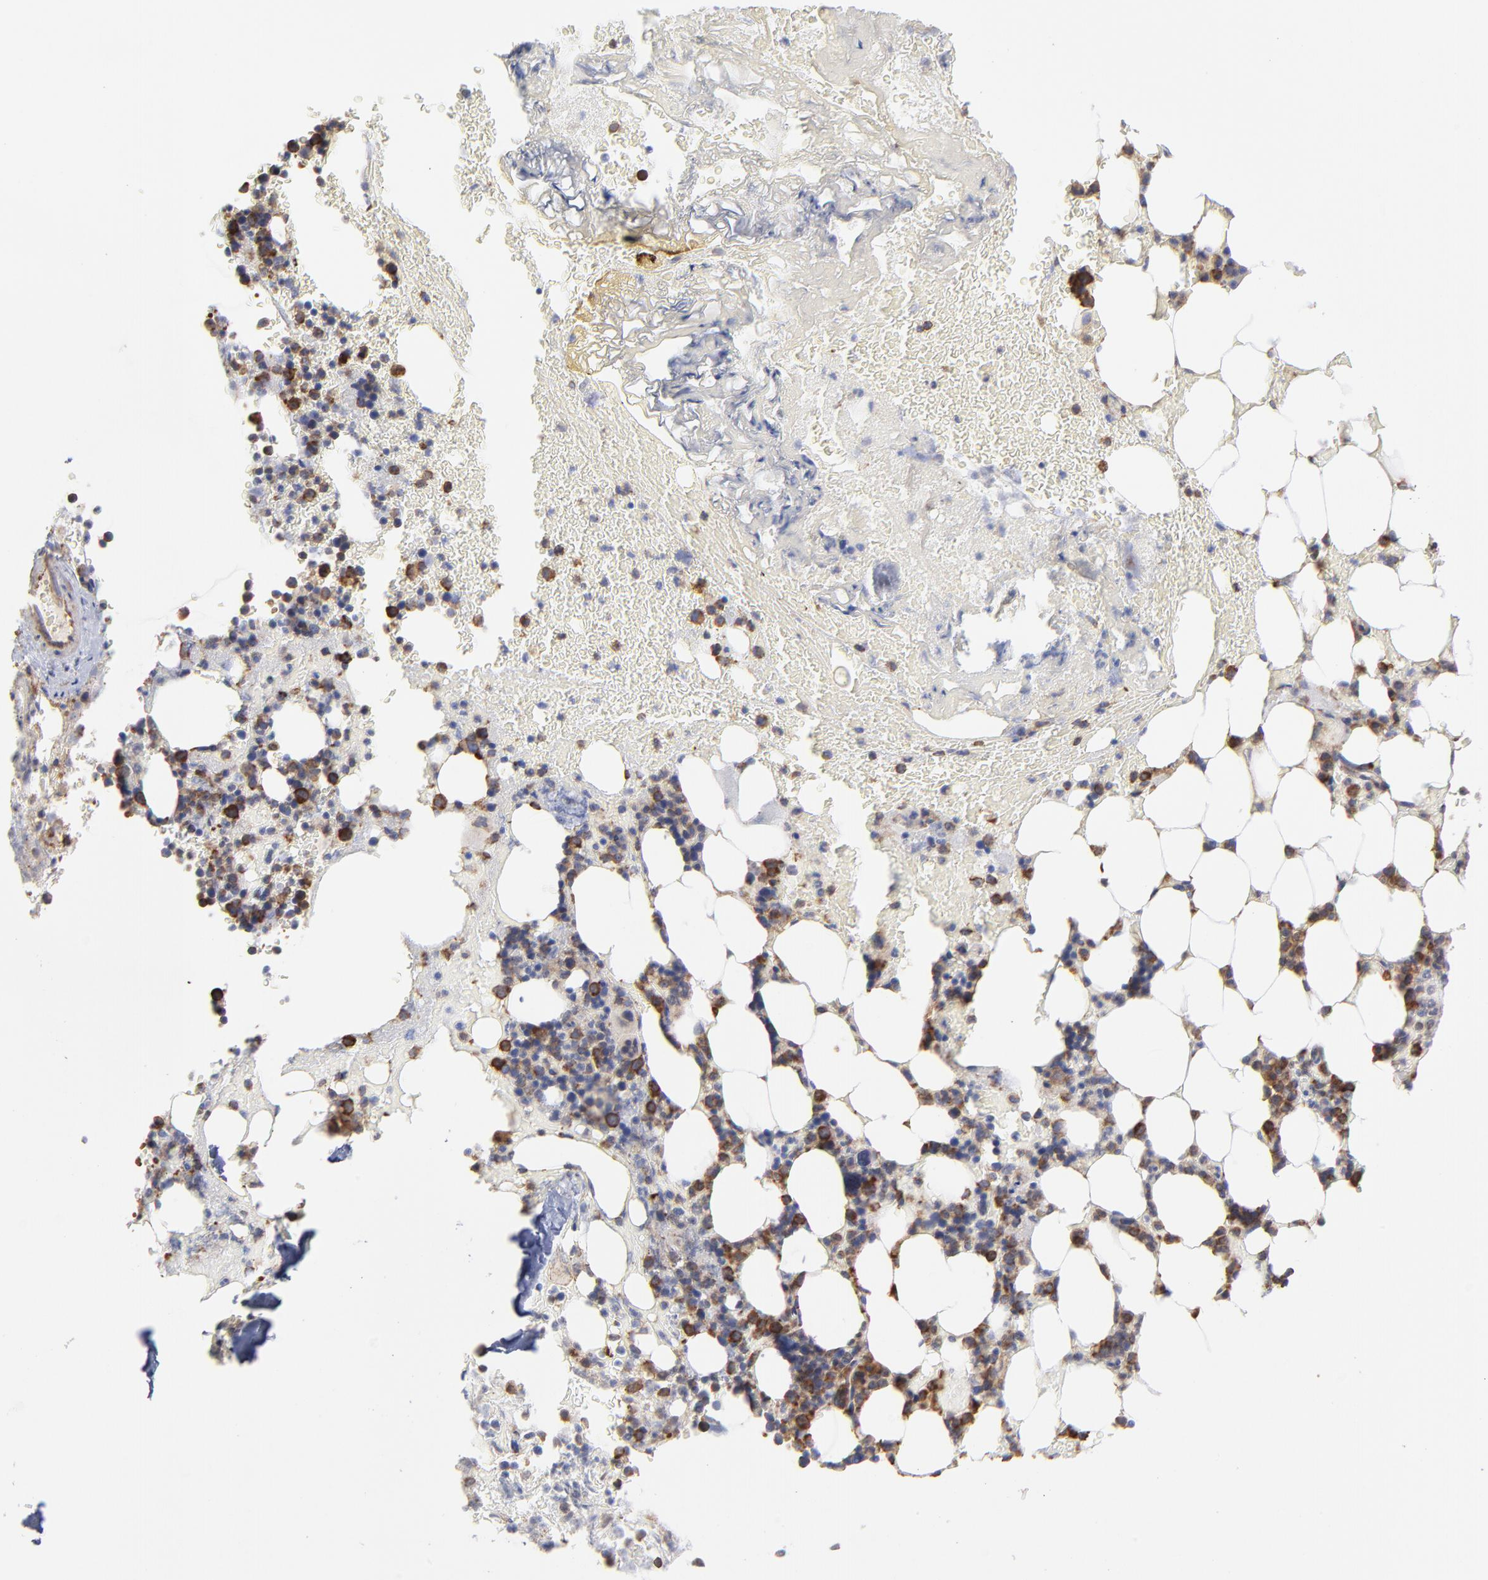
{"staining": {"intensity": "strong", "quantity": "25%-75%", "location": "cytoplasmic/membranous"}, "tissue": "bone marrow", "cell_type": "Hematopoietic cells", "image_type": "normal", "snomed": [{"axis": "morphology", "description": "Normal tissue, NOS"}, {"axis": "topography", "description": "Bone marrow"}], "caption": "About 25%-75% of hematopoietic cells in unremarkable bone marrow exhibit strong cytoplasmic/membranous protein expression as visualized by brown immunohistochemical staining.", "gene": "RPL3", "patient": {"sex": "female", "age": 73}}